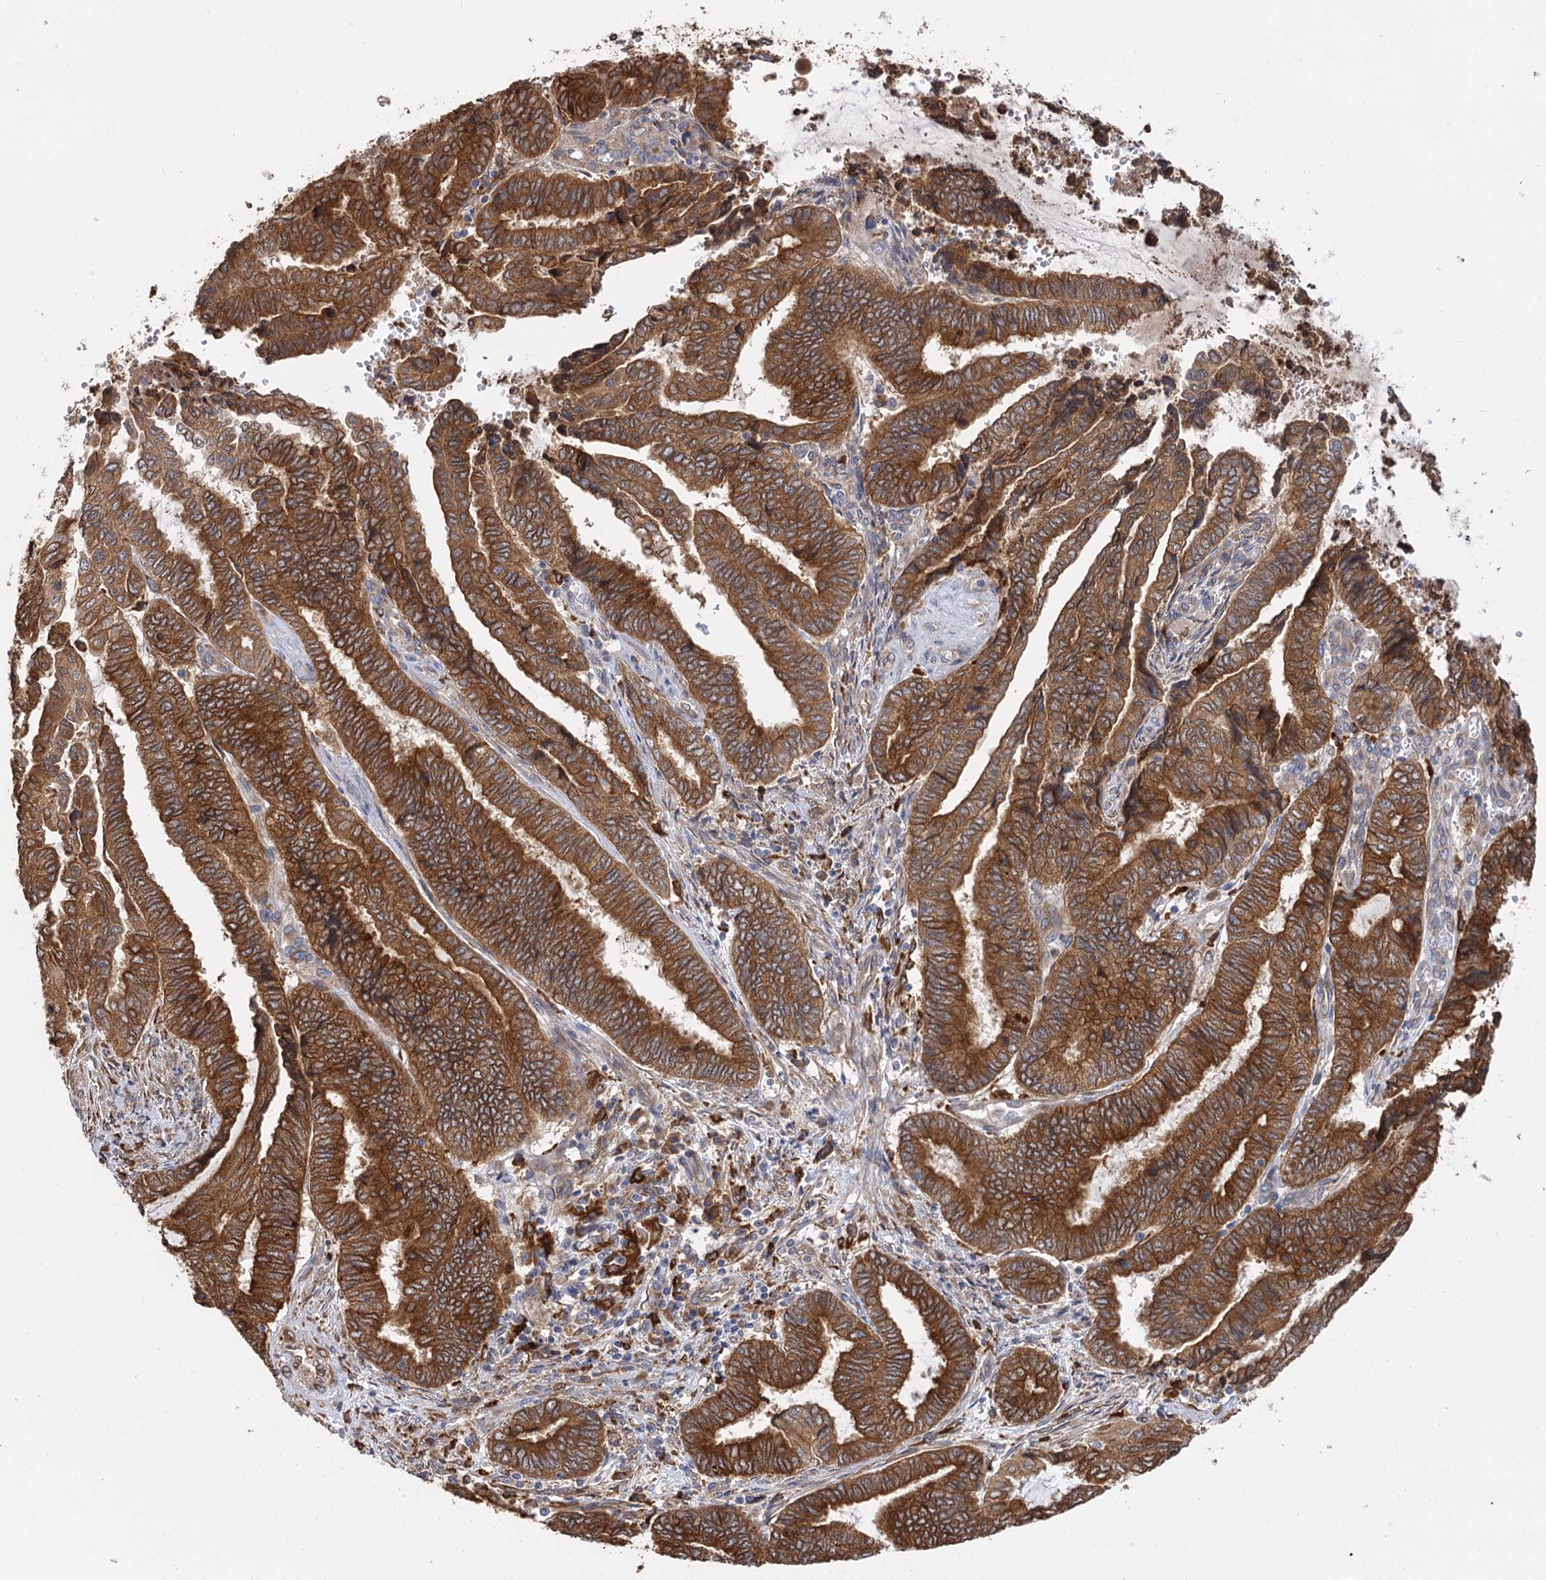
{"staining": {"intensity": "strong", "quantity": ">75%", "location": "cytoplasmic/membranous"}, "tissue": "endometrial cancer", "cell_type": "Tumor cells", "image_type": "cancer", "snomed": [{"axis": "morphology", "description": "Adenocarcinoma, NOS"}, {"axis": "topography", "description": "Uterus"}, {"axis": "topography", "description": "Endometrium"}], "caption": "IHC (DAB) staining of endometrial adenocarcinoma exhibits strong cytoplasmic/membranous protein staining in approximately >75% of tumor cells.", "gene": "PPIP5K2", "patient": {"sex": "female", "age": 70}}